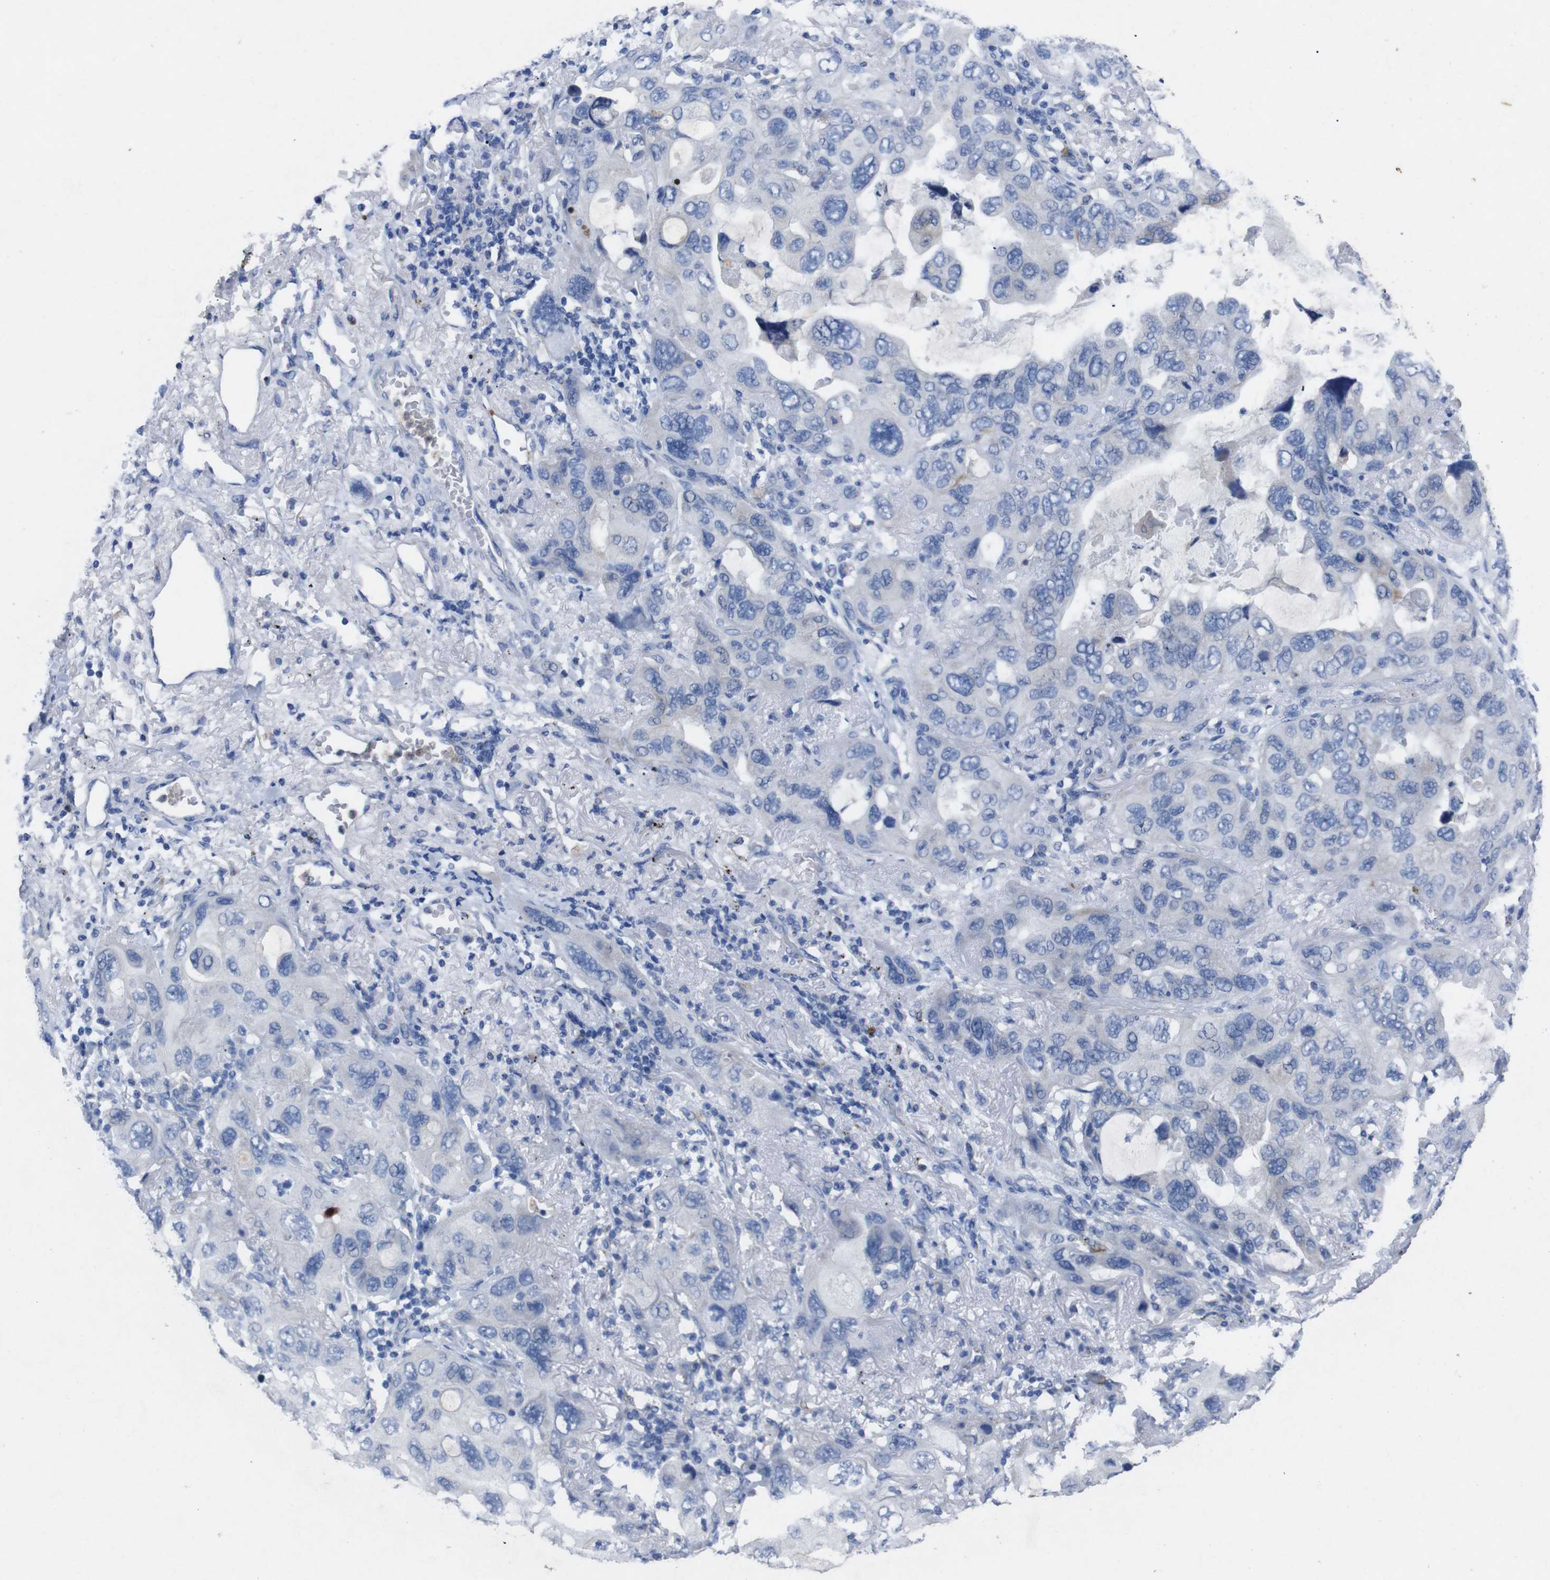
{"staining": {"intensity": "negative", "quantity": "none", "location": "none"}, "tissue": "lung cancer", "cell_type": "Tumor cells", "image_type": "cancer", "snomed": [{"axis": "morphology", "description": "Squamous cell carcinoma, NOS"}, {"axis": "topography", "description": "Lung"}], "caption": "High power microscopy micrograph of an immunohistochemistry (IHC) image of lung cancer, revealing no significant staining in tumor cells.", "gene": "GJB2", "patient": {"sex": "female", "age": 73}}